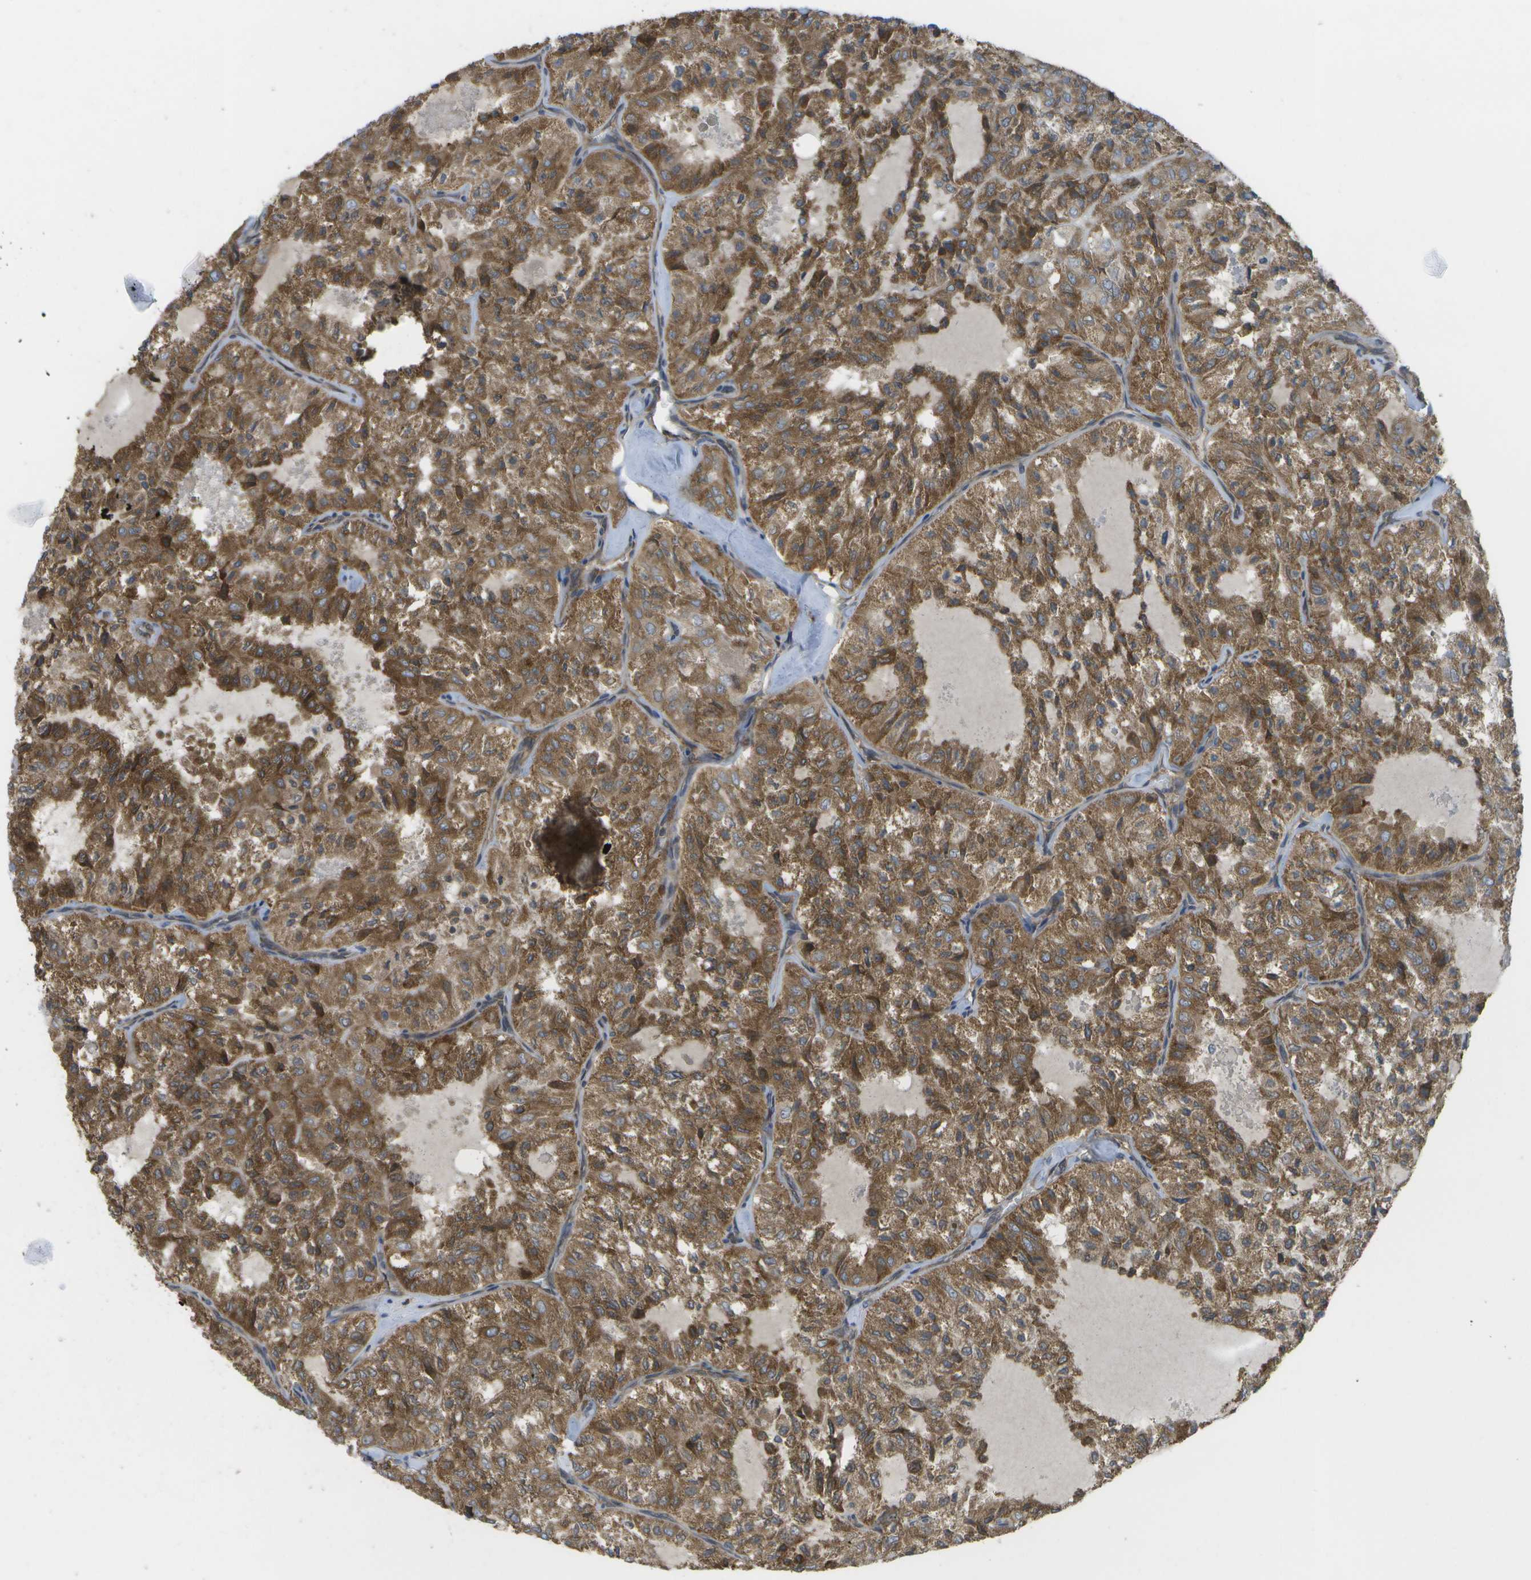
{"staining": {"intensity": "moderate", "quantity": ">75%", "location": "cytoplasmic/membranous"}, "tissue": "thyroid cancer", "cell_type": "Tumor cells", "image_type": "cancer", "snomed": [{"axis": "morphology", "description": "Follicular adenoma carcinoma, NOS"}, {"axis": "topography", "description": "Thyroid gland"}], "caption": "A brown stain highlights moderate cytoplasmic/membranous staining of a protein in human thyroid follicular adenoma carcinoma tumor cells.", "gene": "DPM3", "patient": {"sex": "male", "age": 75}}